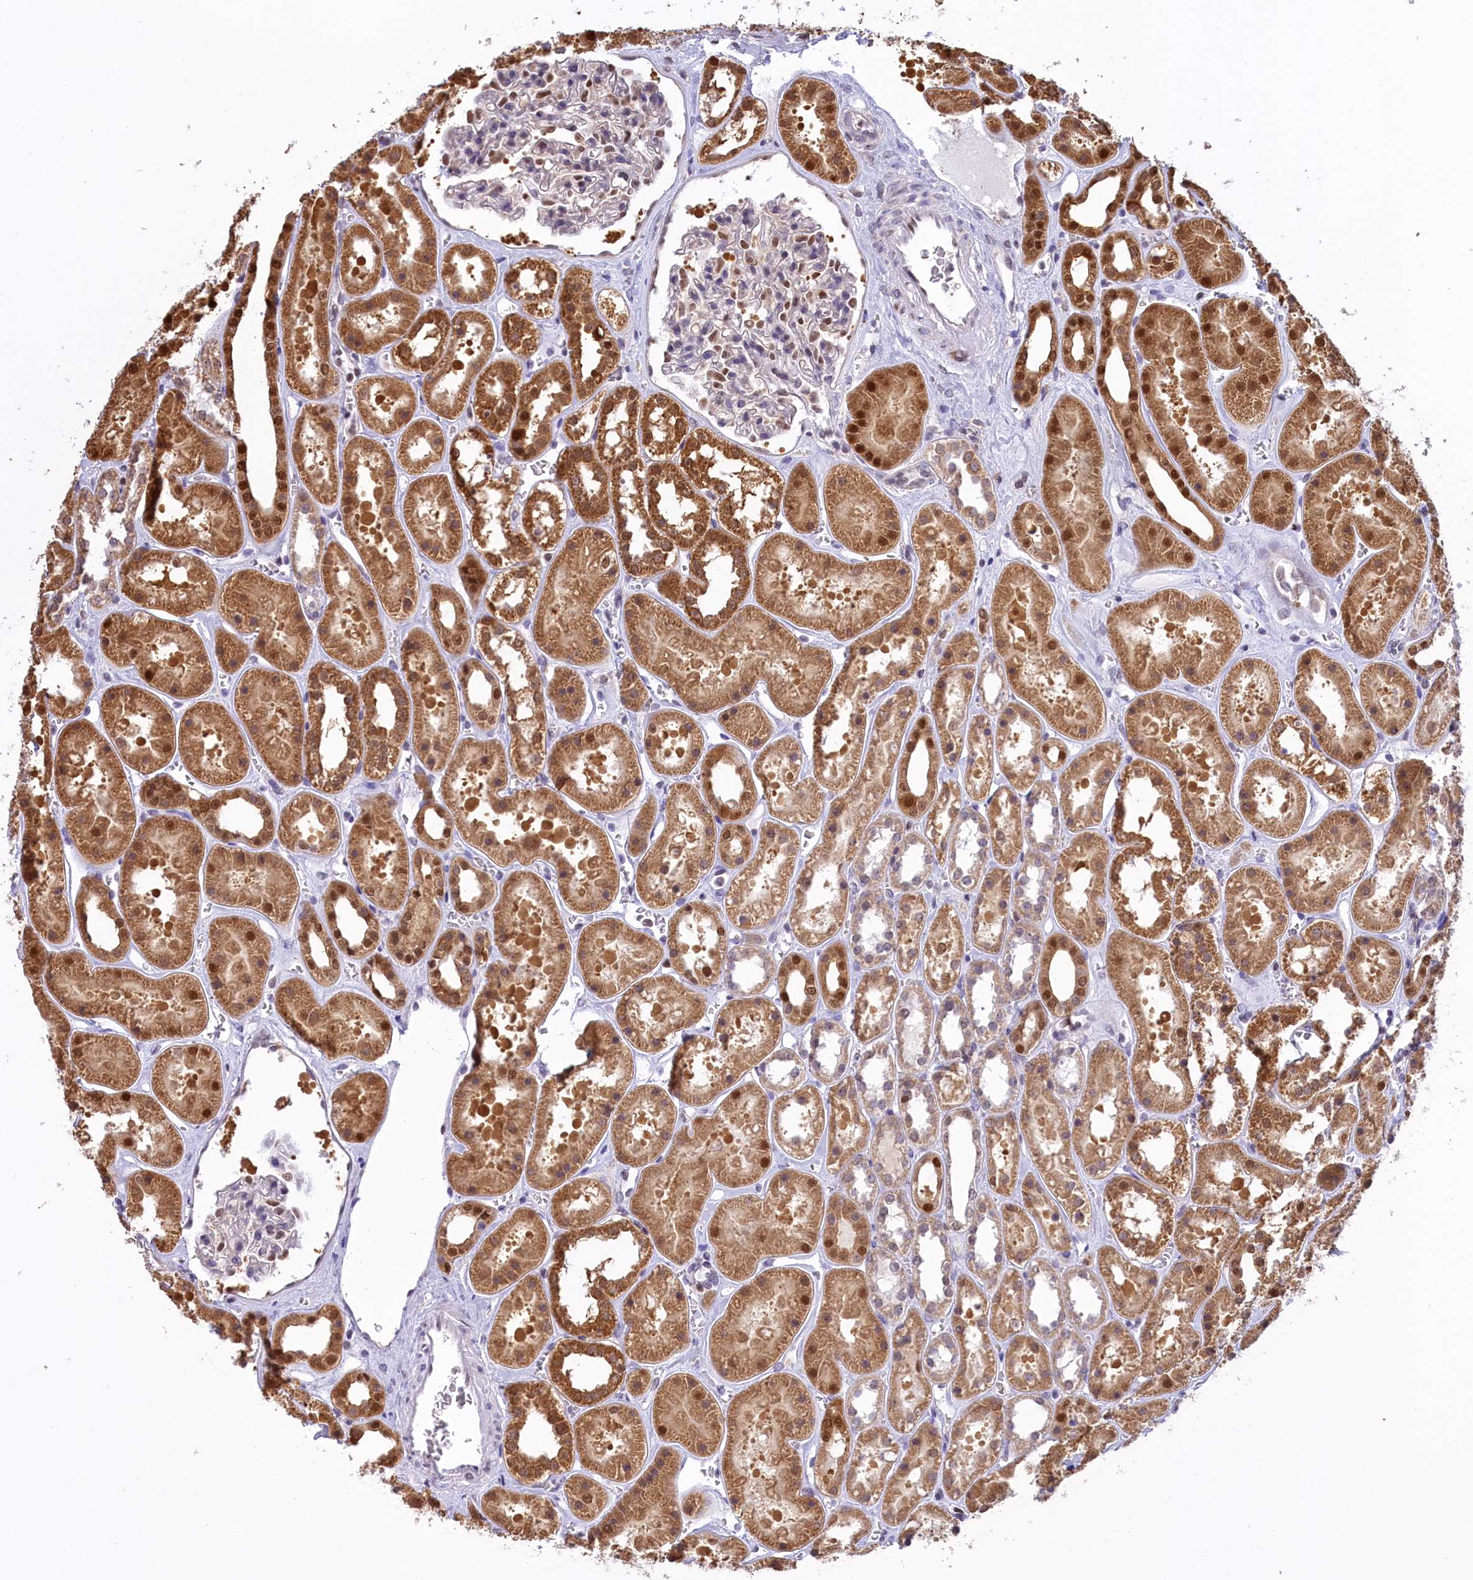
{"staining": {"intensity": "moderate", "quantity": "25%-75%", "location": "nuclear"}, "tissue": "kidney", "cell_type": "Cells in glomeruli", "image_type": "normal", "snomed": [{"axis": "morphology", "description": "Normal tissue, NOS"}, {"axis": "topography", "description": "Kidney"}], "caption": "Cells in glomeruli reveal moderate nuclear positivity in about 25%-75% of cells in unremarkable kidney. (DAB (3,3'-diaminobenzidine) IHC, brown staining for protein, blue staining for nuclei).", "gene": "IZUMO2", "patient": {"sex": "female", "age": 41}}